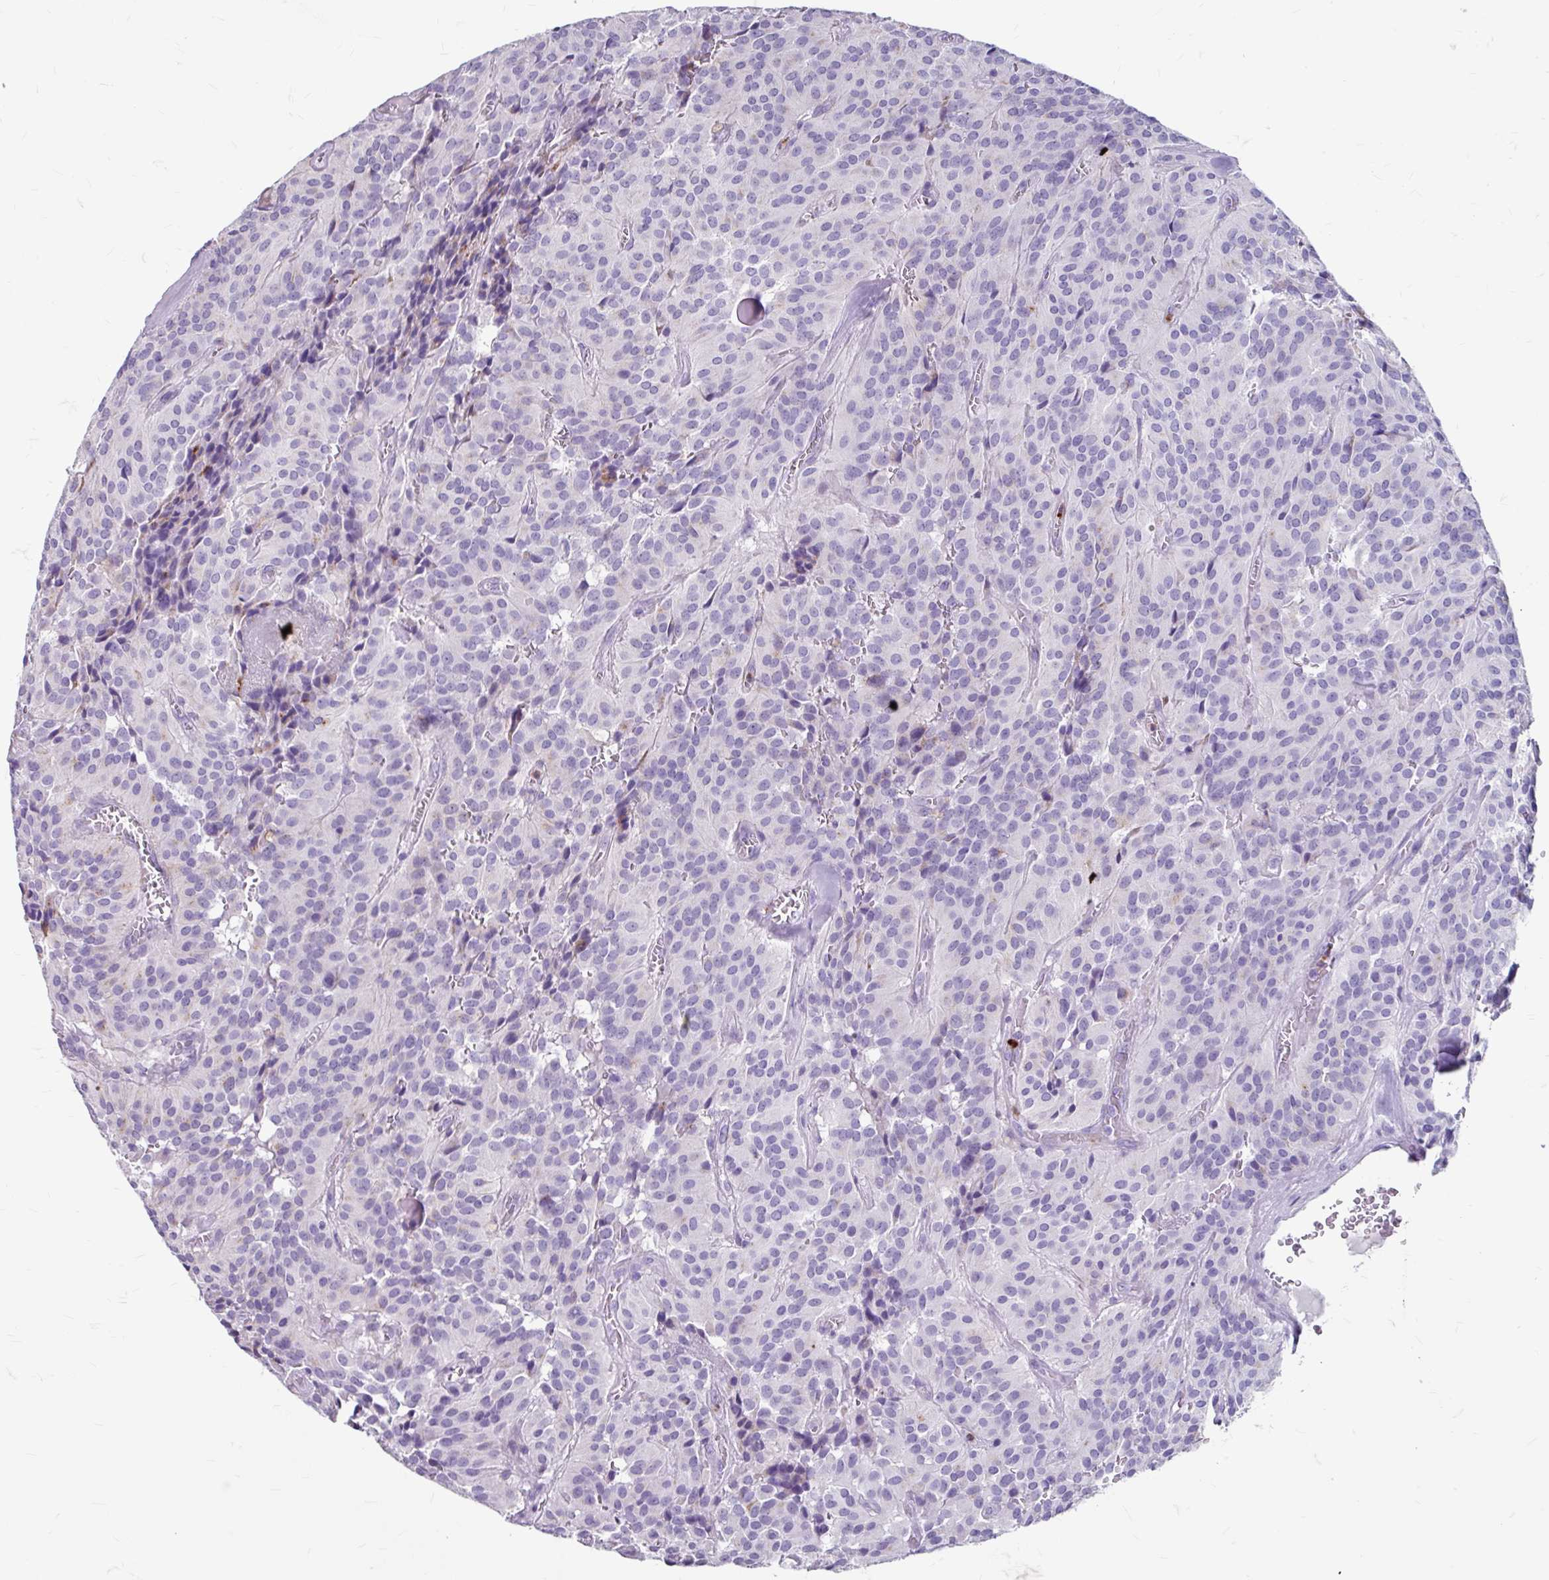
{"staining": {"intensity": "negative", "quantity": "none", "location": "none"}, "tissue": "glioma", "cell_type": "Tumor cells", "image_type": "cancer", "snomed": [{"axis": "morphology", "description": "Glioma, malignant, Low grade"}, {"axis": "topography", "description": "Brain"}], "caption": "Glioma was stained to show a protein in brown. There is no significant staining in tumor cells. (DAB IHC, high magnification).", "gene": "ANKRD1", "patient": {"sex": "male", "age": 42}}